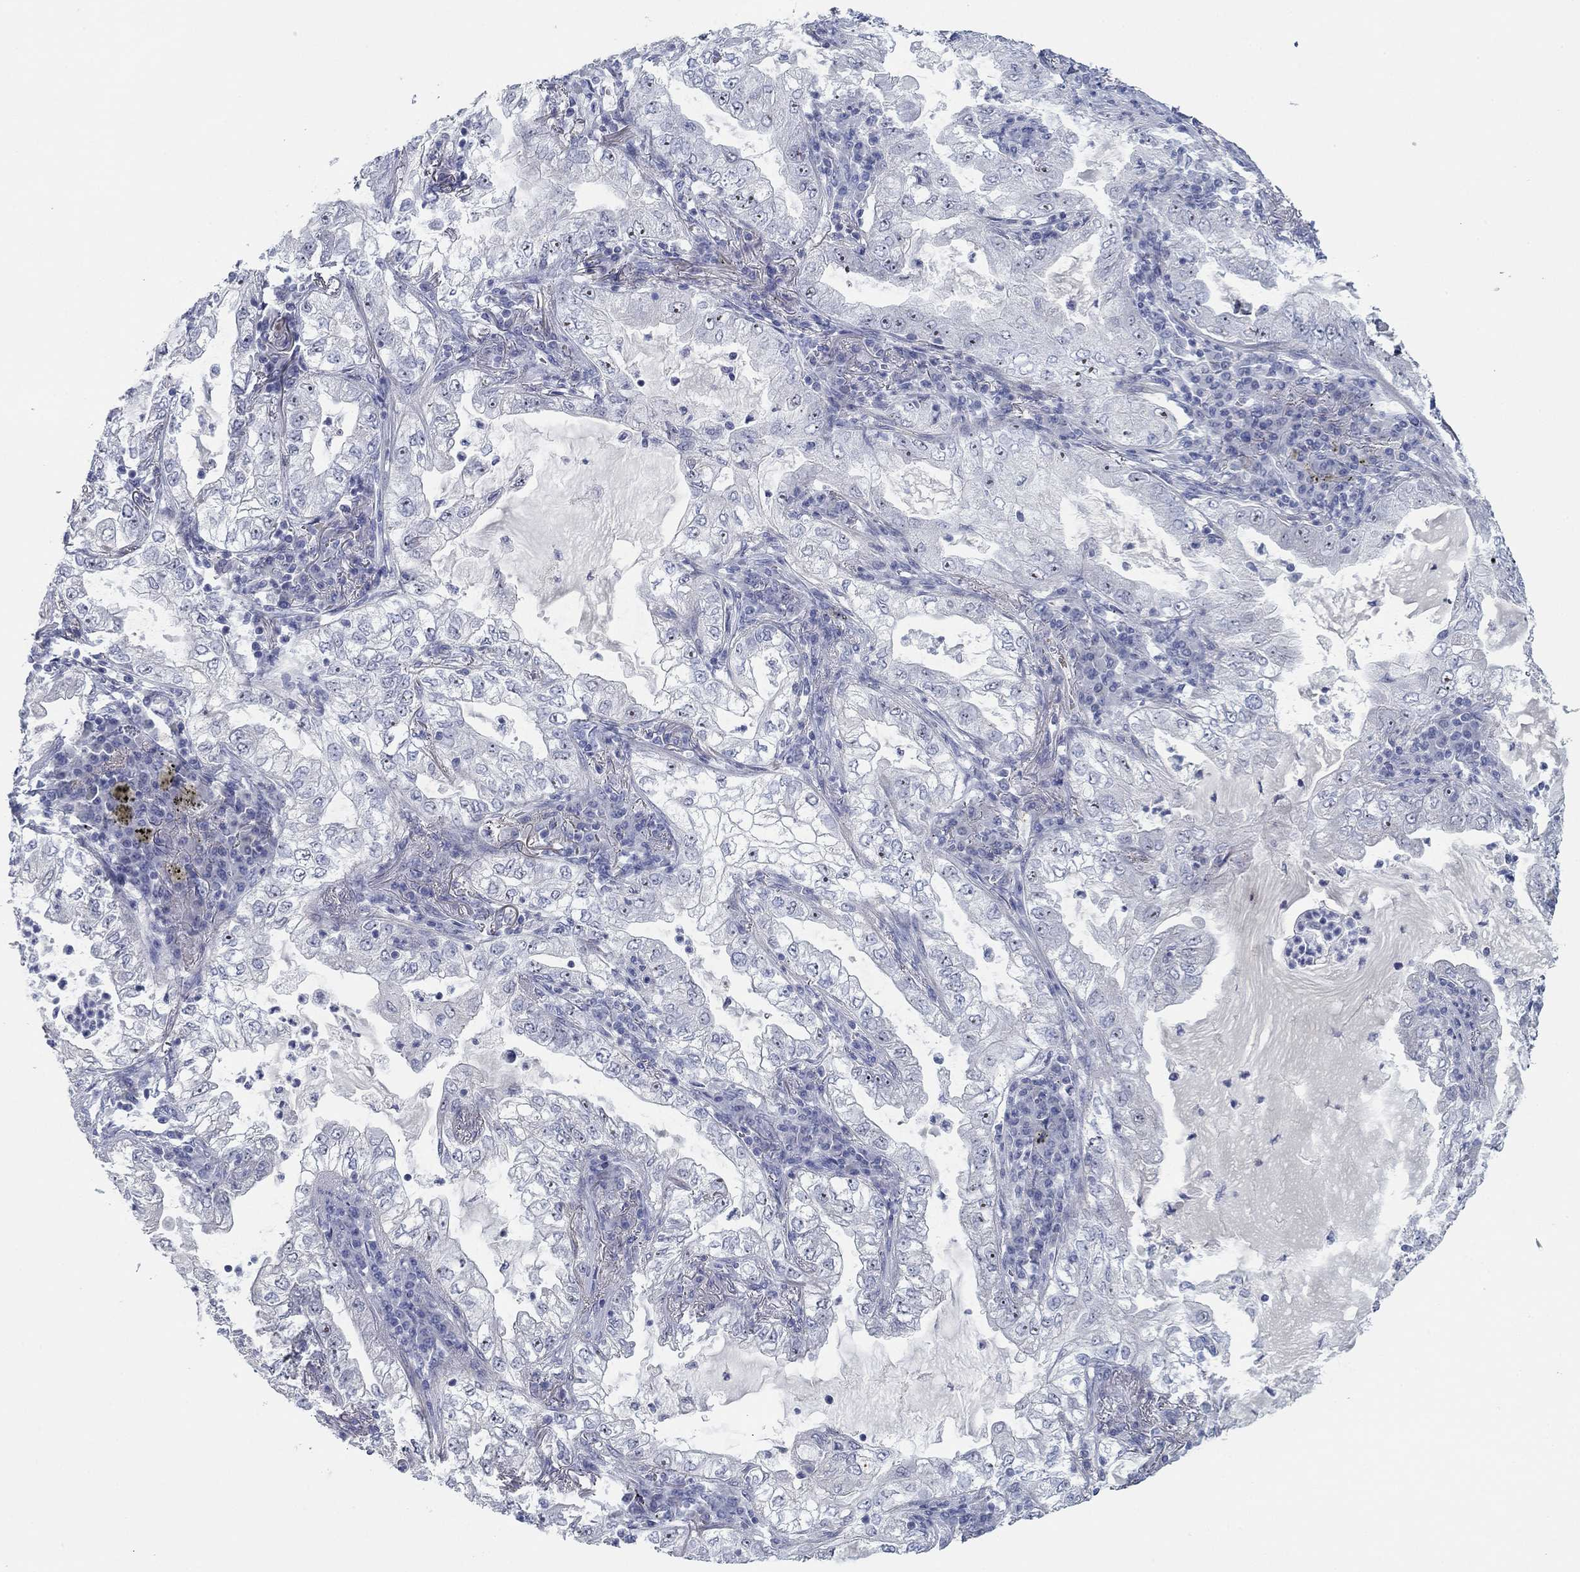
{"staining": {"intensity": "negative", "quantity": "none", "location": "none"}, "tissue": "lung cancer", "cell_type": "Tumor cells", "image_type": "cancer", "snomed": [{"axis": "morphology", "description": "Adenocarcinoma, NOS"}, {"axis": "topography", "description": "Lung"}], "caption": "Tumor cells show no significant protein expression in lung cancer (adenocarcinoma). (Stains: DAB (3,3'-diaminobenzidine) immunohistochemistry with hematoxylin counter stain, Microscopy: brightfield microscopy at high magnification).", "gene": "APOC3", "patient": {"sex": "female", "age": 73}}